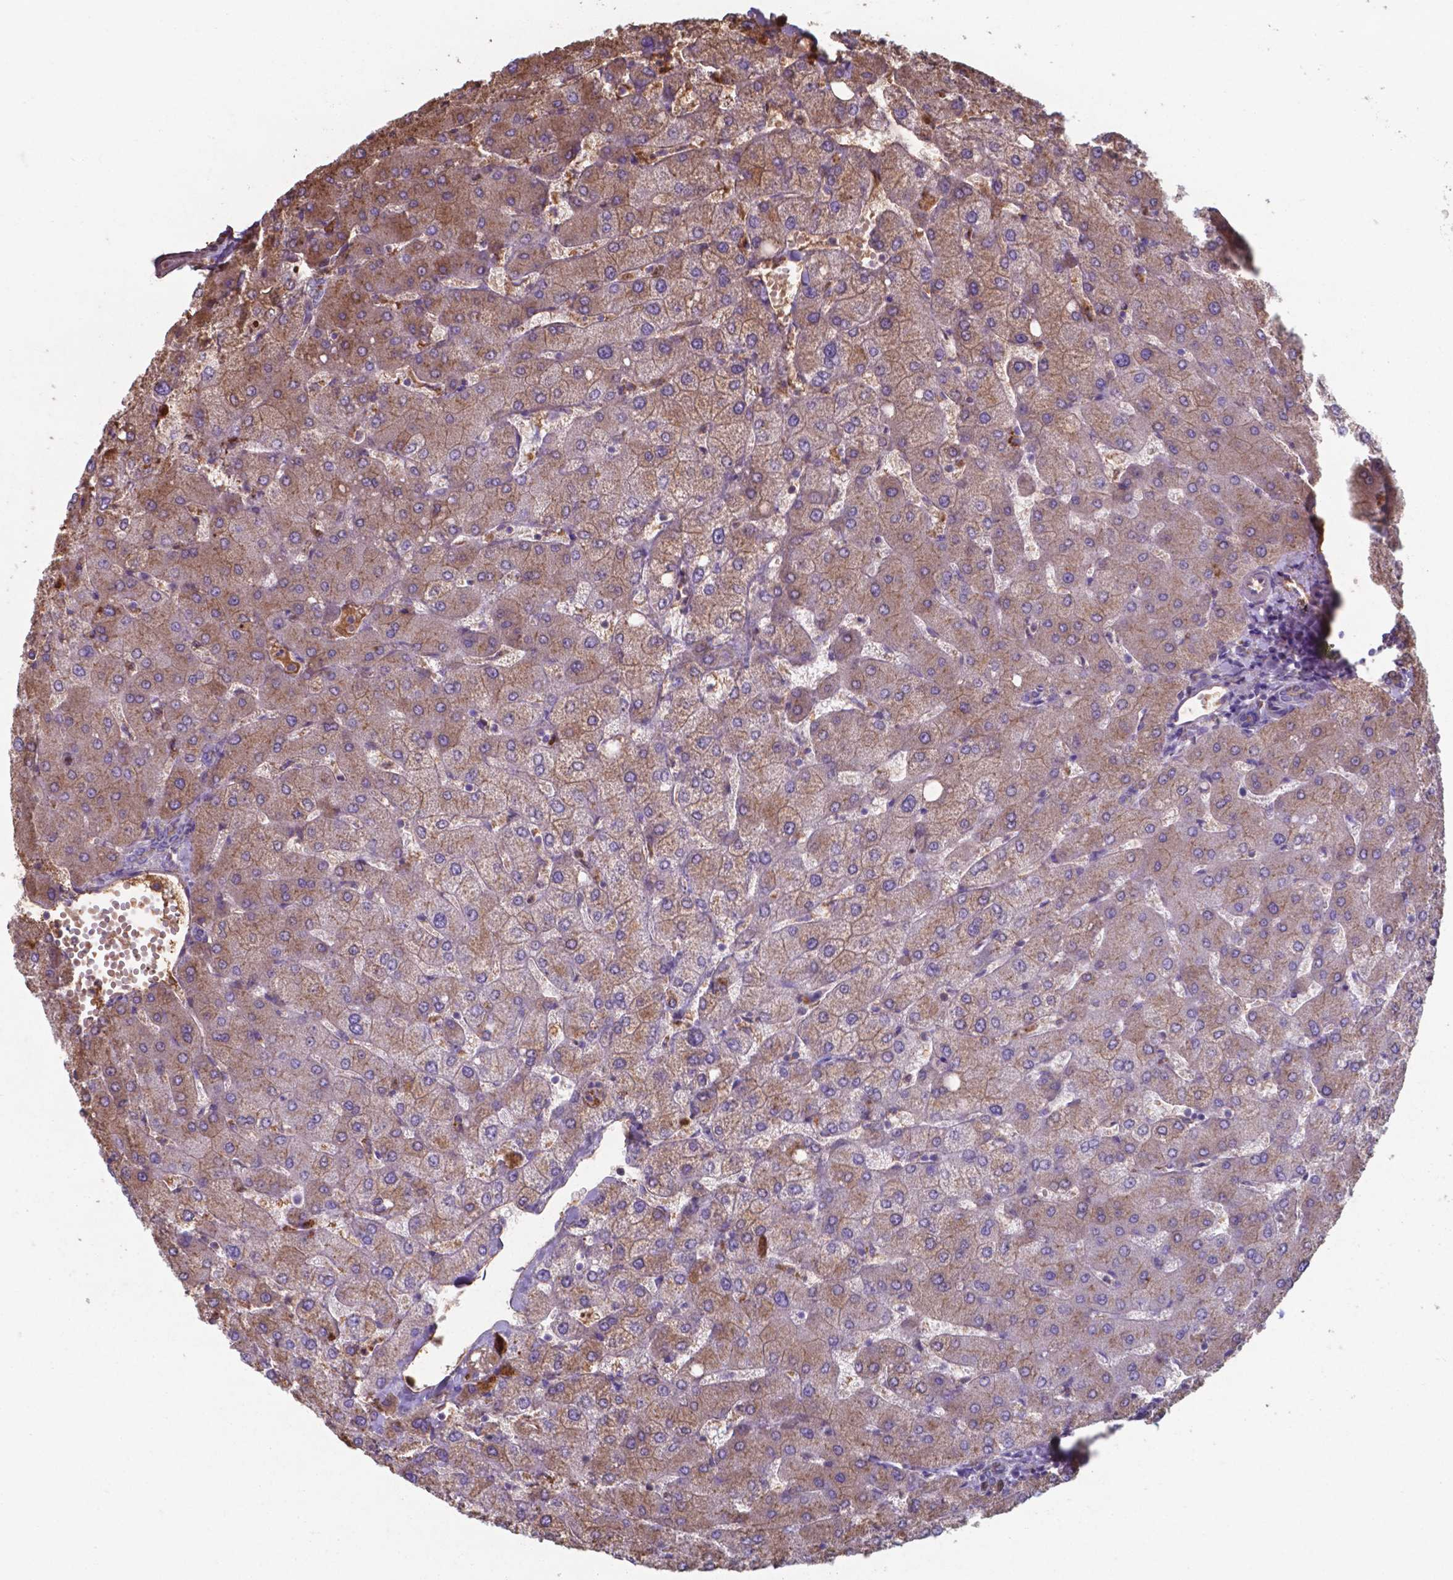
{"staining": {"intensity": "negative", "quantity": "none", "location": "none"}, "tissue": "liver", "cell_type": "Cholangiocytes", "image_type": "normal", "snomed": [{"axis": "morphology", "description": "Normal tissue, NOS"}, {"axis": "topography", "description": "Liver"}], "caption": "High power microscopy histopathology image of an immunohistochemistry (IHC) histopathology image of benign liver, revealing no significant staining in cholangiocytes.", "gene": "SERPINA1", "patient": {"sex": "female", "age": 54}}